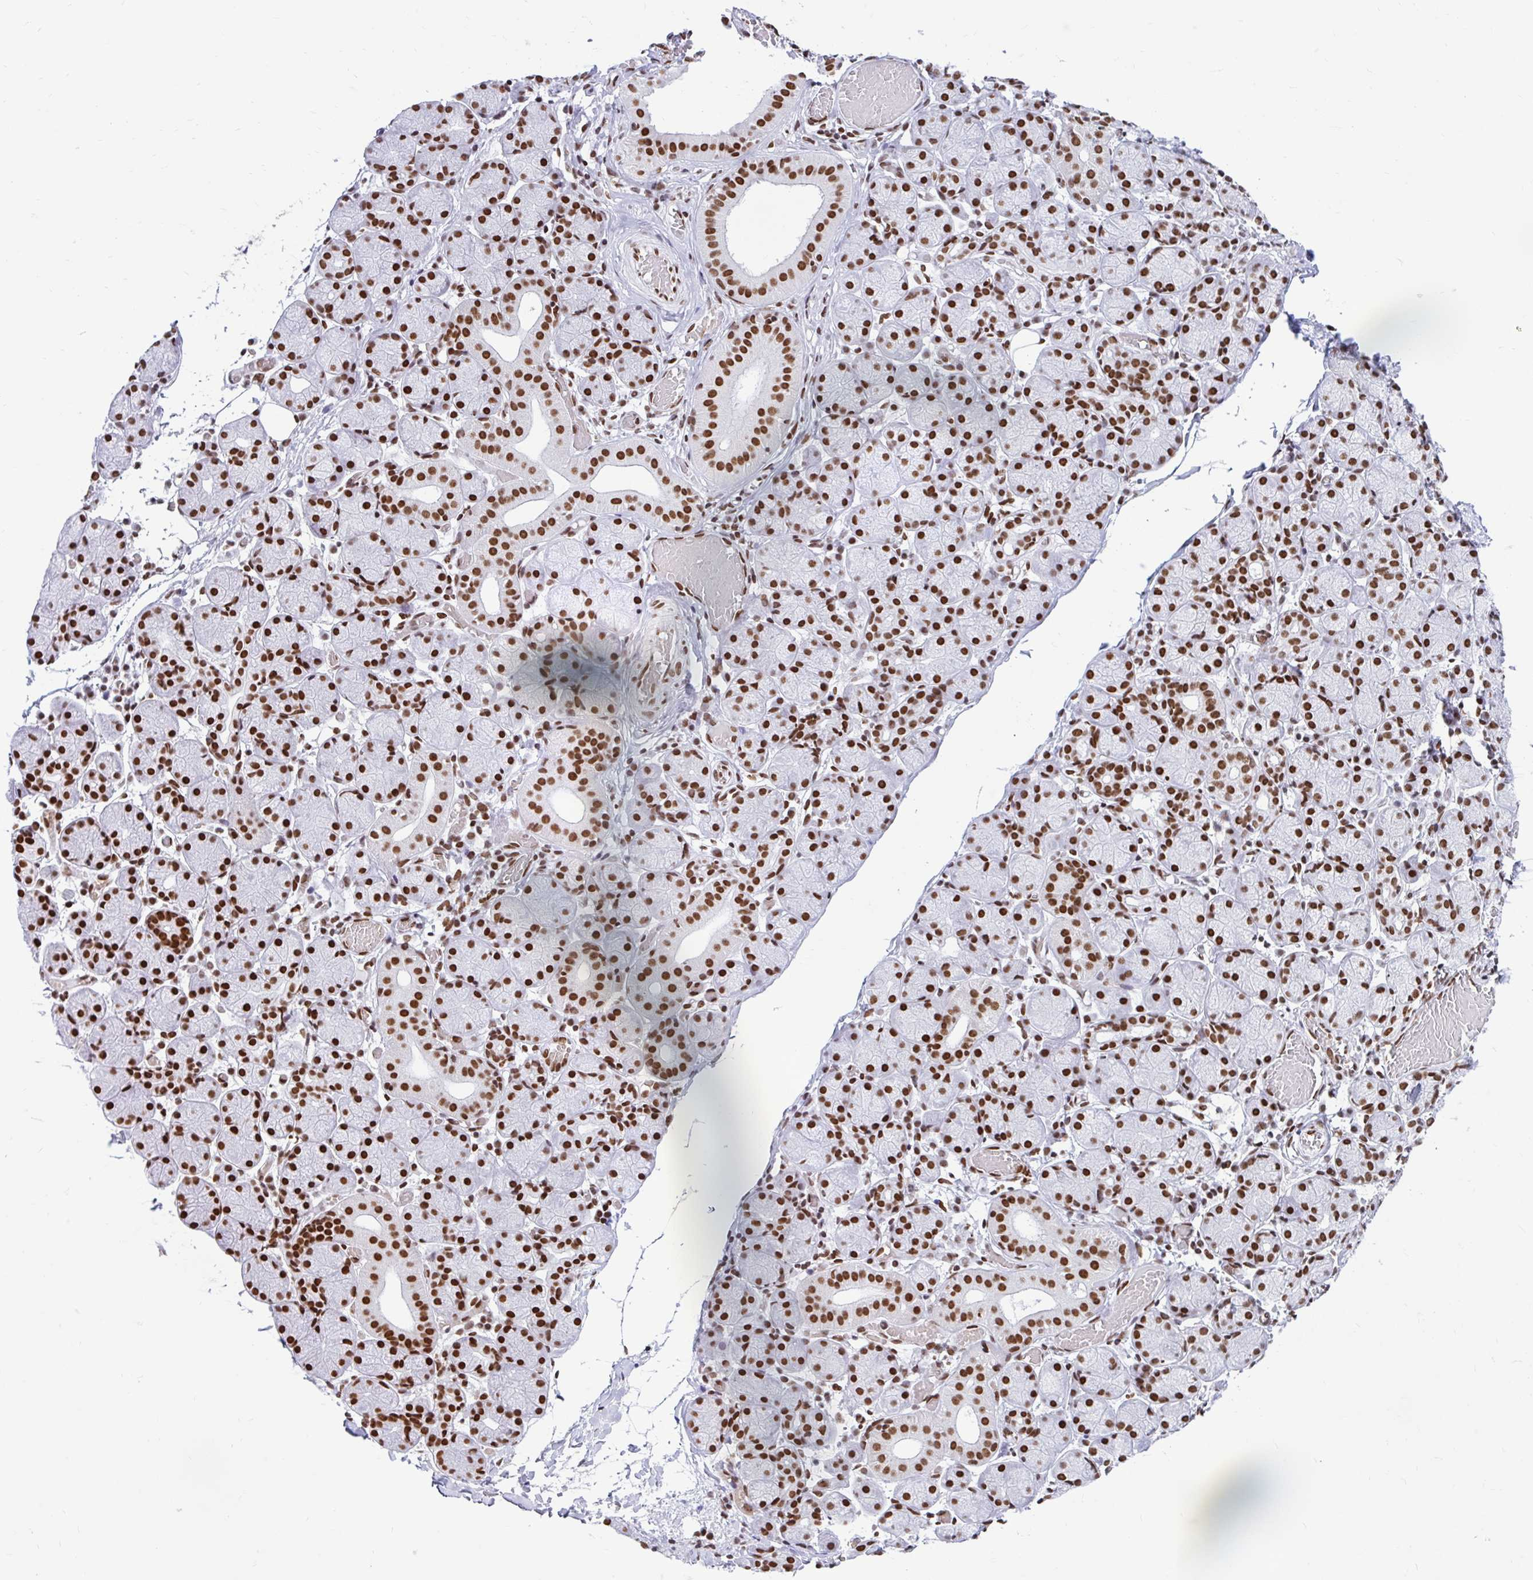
{"staining": {"intensity": "strong", "quantity": ">75%", "location": "nuclear"}, "tissue": "salivary gland", "cell_type": "Glandular cells", "image_type": "normal", "snomed": [{"axis": "morphology", "description": "Normal tissue, NOS"}, {"axis": "topography", "description": "Salivary gland"}], "caption": "IHC staining of normal salivary gland, which demonstrates high levels of strong nuclear positivity in approximately >75% of glandular cells indicating strong nuclear protein expression. The staining was performed using DAB (3,3'-diaminobenzidine) (brown) for protein detection and nuclei were counterstained in hematoxylin (blue).", "gene": "KHDRBS1", "patient": {"sex": "female", "age": 24}}